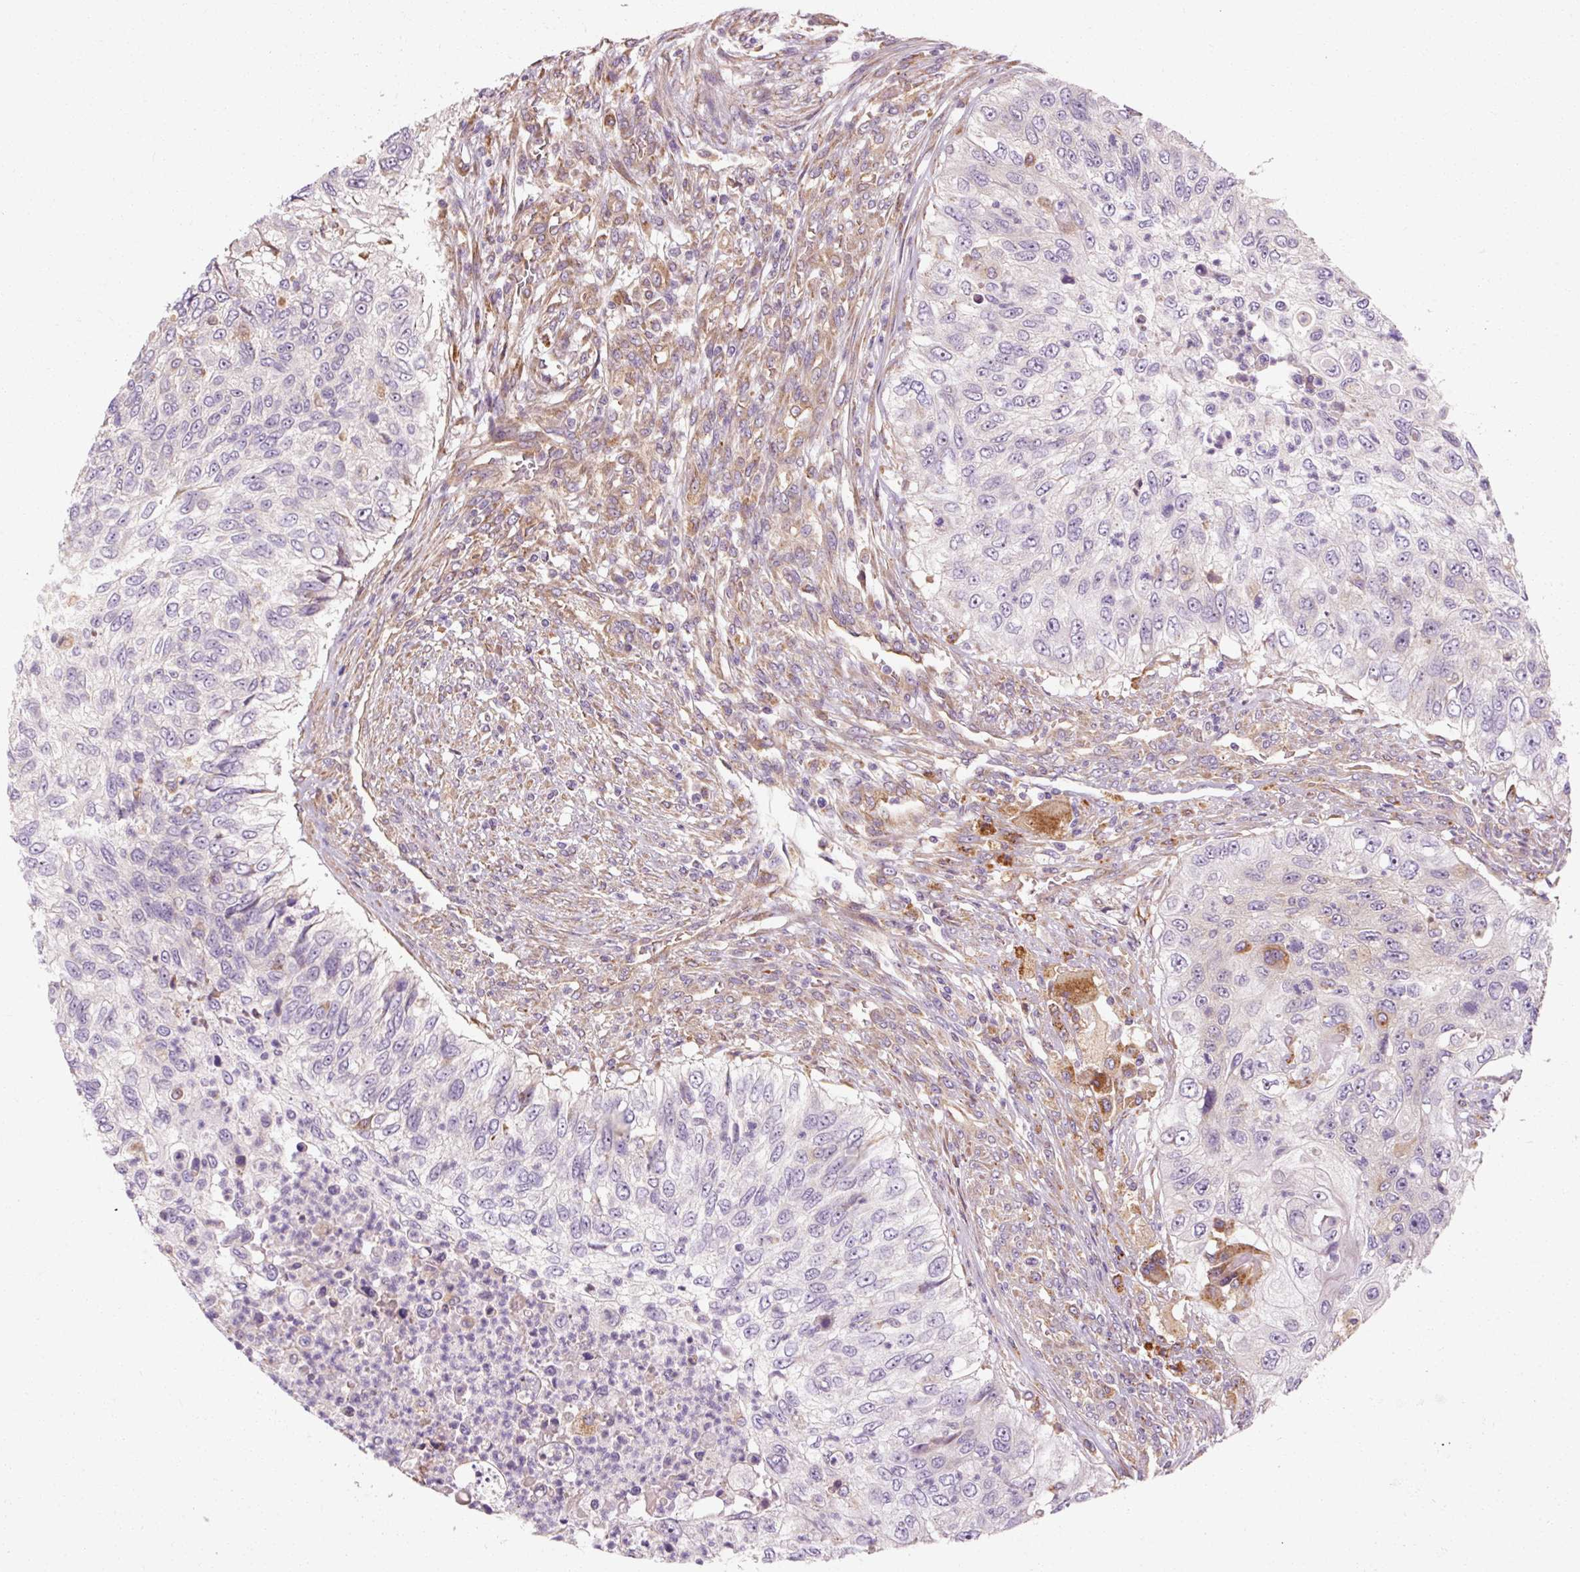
{"staining": {"intensity": "moderate", "quantity": "<25%", "location": "cytoplasmic/membranous"}, "tissue": "urothelial cancer", "cell_type": "Tumor cells", "image_type": "cancer", "snomed": [{"axis": "morphology", "description": "Urothelial carcinoma, High grade"}, {"axis": "topography", "description": "Urinary bladder"}], "caption": "Tumor cells reveal low levels of moderate cytoplasmic/membranous positivity in approximately <25% of cells in urothelial carcinoma (high-grade). The protein is shown in brown color, while the nuclei are stained blue.", "gene": "TBC1D4", "patient": {"sex": "female", "age": 60}}